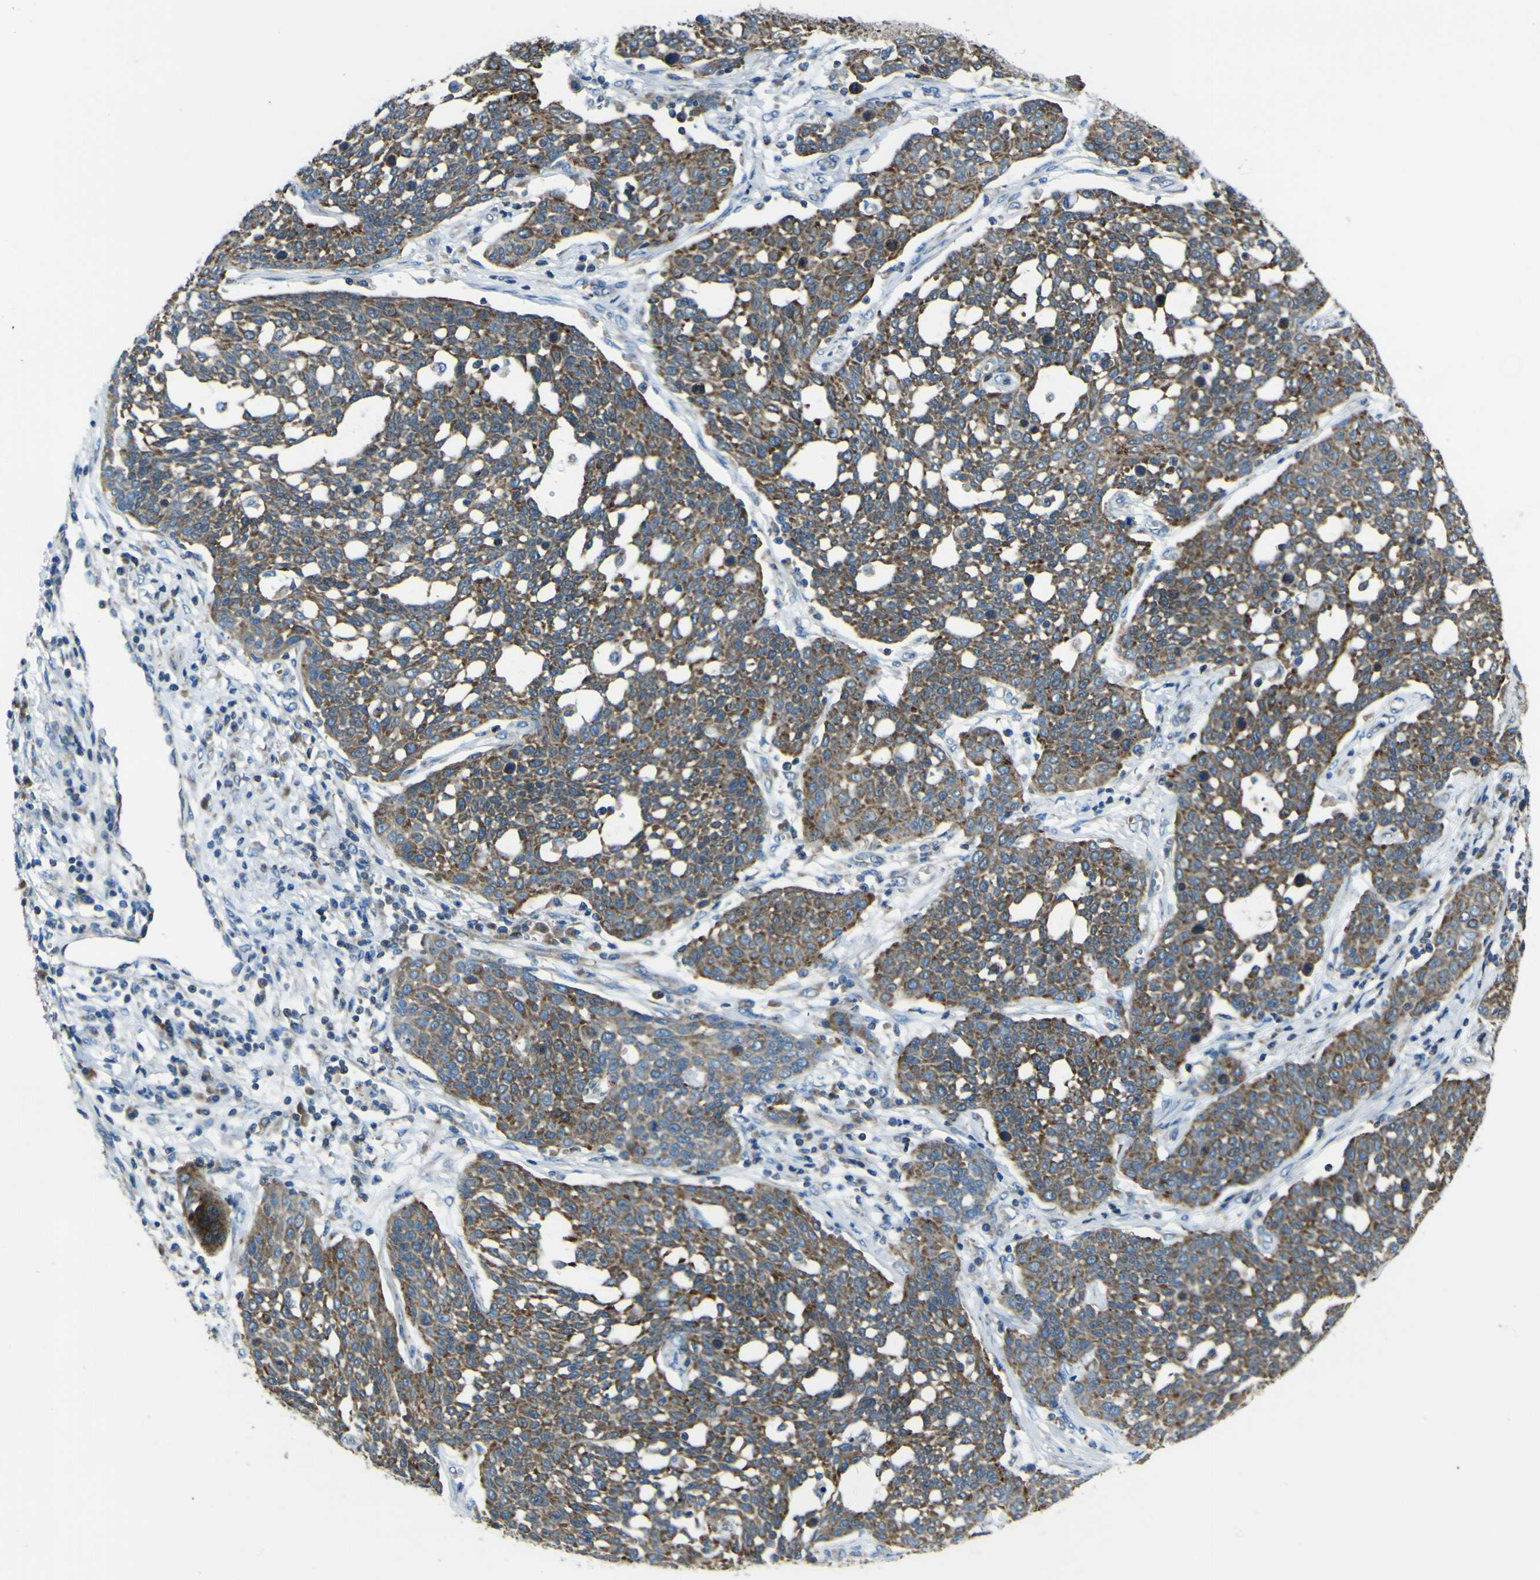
{"staining": {"intensity": "moderate", "quantity": ">75%", "location": "cytoplasmic/membranous"}, "tissue": "cervical cancer", "cell_type": "Tumor cells", "image_type": "cancer", "snomed": [{"axis": "morphology", "description": "Squamous cell carcinoma, NOS"}, {"axis": "topography", "description": "Cervix"}], "caption": "IHC staining of cervical squamous cell carcinoma, which exhibits medium levels of moderate cytoplasmic/membranous expression in approximately >75% of tumor cells indicating moderate cytoplasmic/membranous protein staining. The staining was performed using DAB (brown) for protein detection and nuclei were counterstained in hematoxylin (blue).", "gene": "STIM1", "patient": {"sex": "female", "age": 34}}